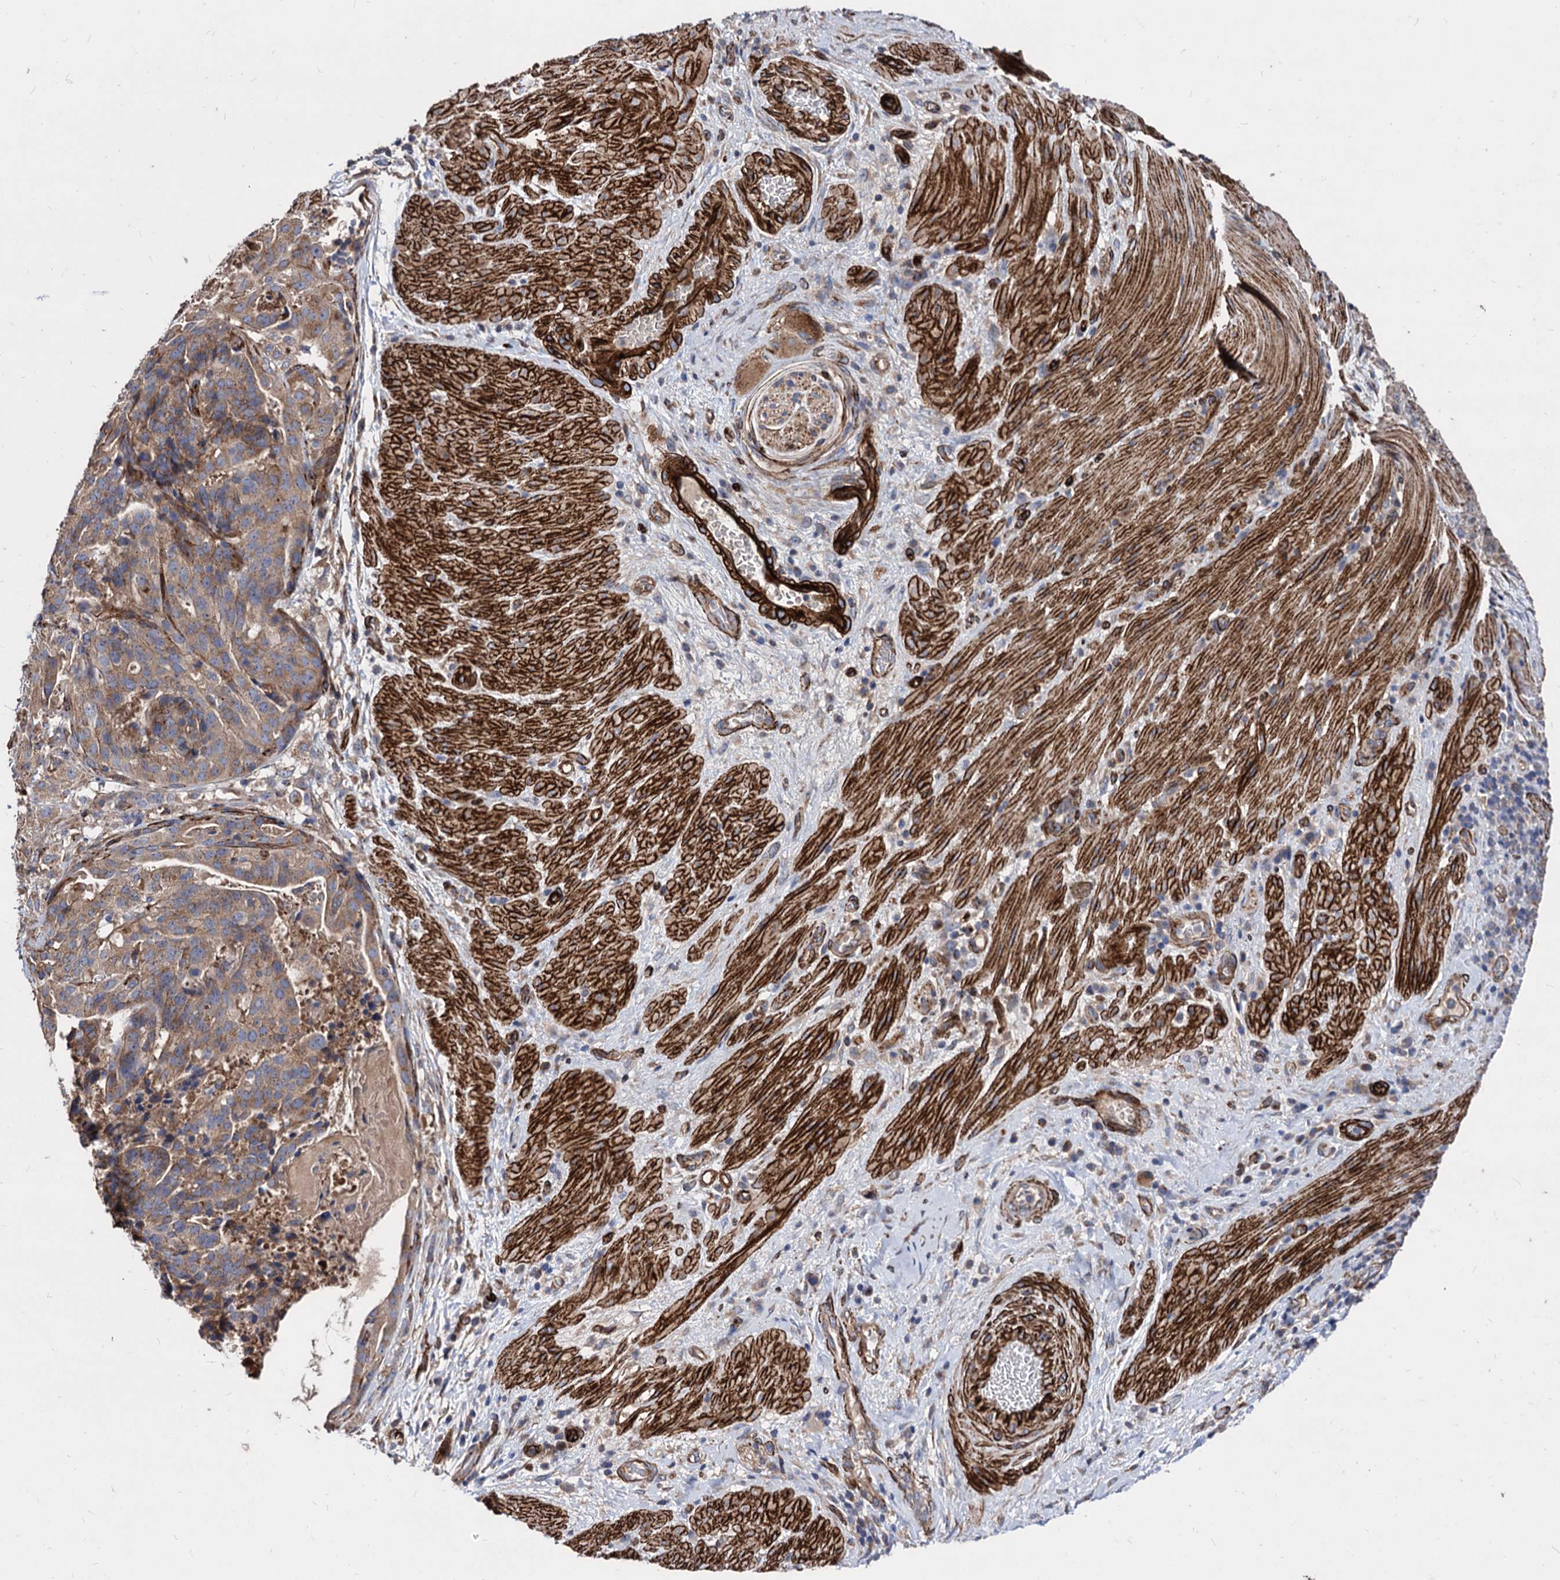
{"staining": {"intensity": "moderate", "quantity": ">75%", "location": "cytoplasmic/membranous"}, "tissue": "stomach cancer", "cell_type": "Tumor cells", "image_type": "cancer", "snomed": [{"axis": "morphology", "description": "Adenocarcinoma, NOS"}, {"axis": "topography", "description": "Stomach"}], "caption": "Approximately >75% of tumor cells in human stomach cancer show moderate cytoplasmic/membranous protein positivity as visualized by brown immunohistochemical staining.", "gene": "WDR11", "patient": {"sex": "male", "age": 48}}